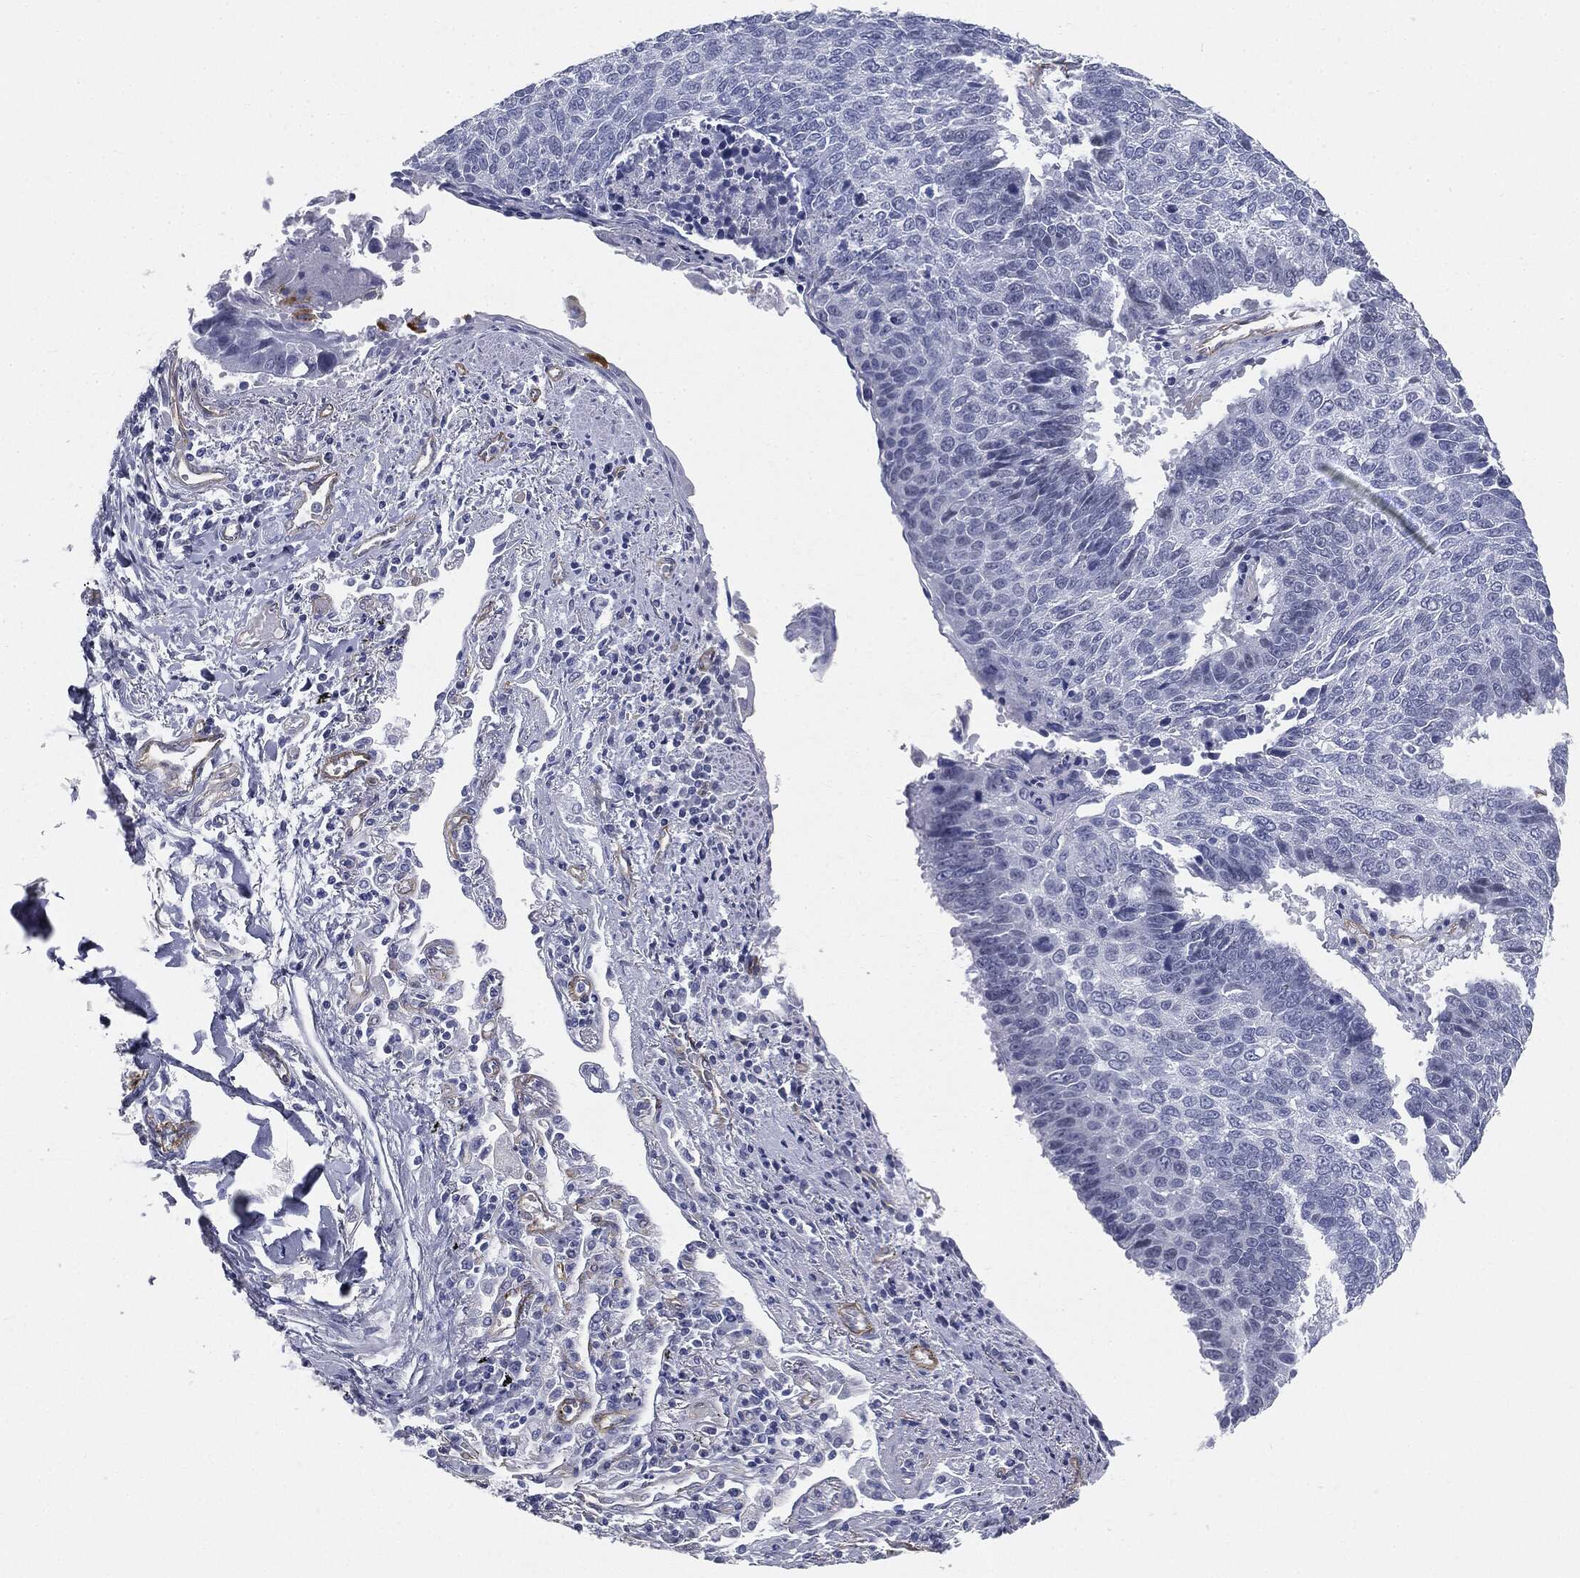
{"staining": {"intensity": "negative", "quantity": "none", "location": "none"}, "tissue": "lung cancer", "cell_type": "Tumor cells", "image_type": "cancer", "snomed": [{"axis": "morphology", "description": "Squamous cell carcinoma, NOS"}, {"axis": "topography", "description": "Lung"}], "caption": "Immunohistochemistry histopathology image of neoplastic tissue: lung squamous cell carcinoma stained with DAB demonstrates no significant protein staining in tumor cells.", "gene": "MUC5AC", "patient": {"sex": "male", "age": 73}}